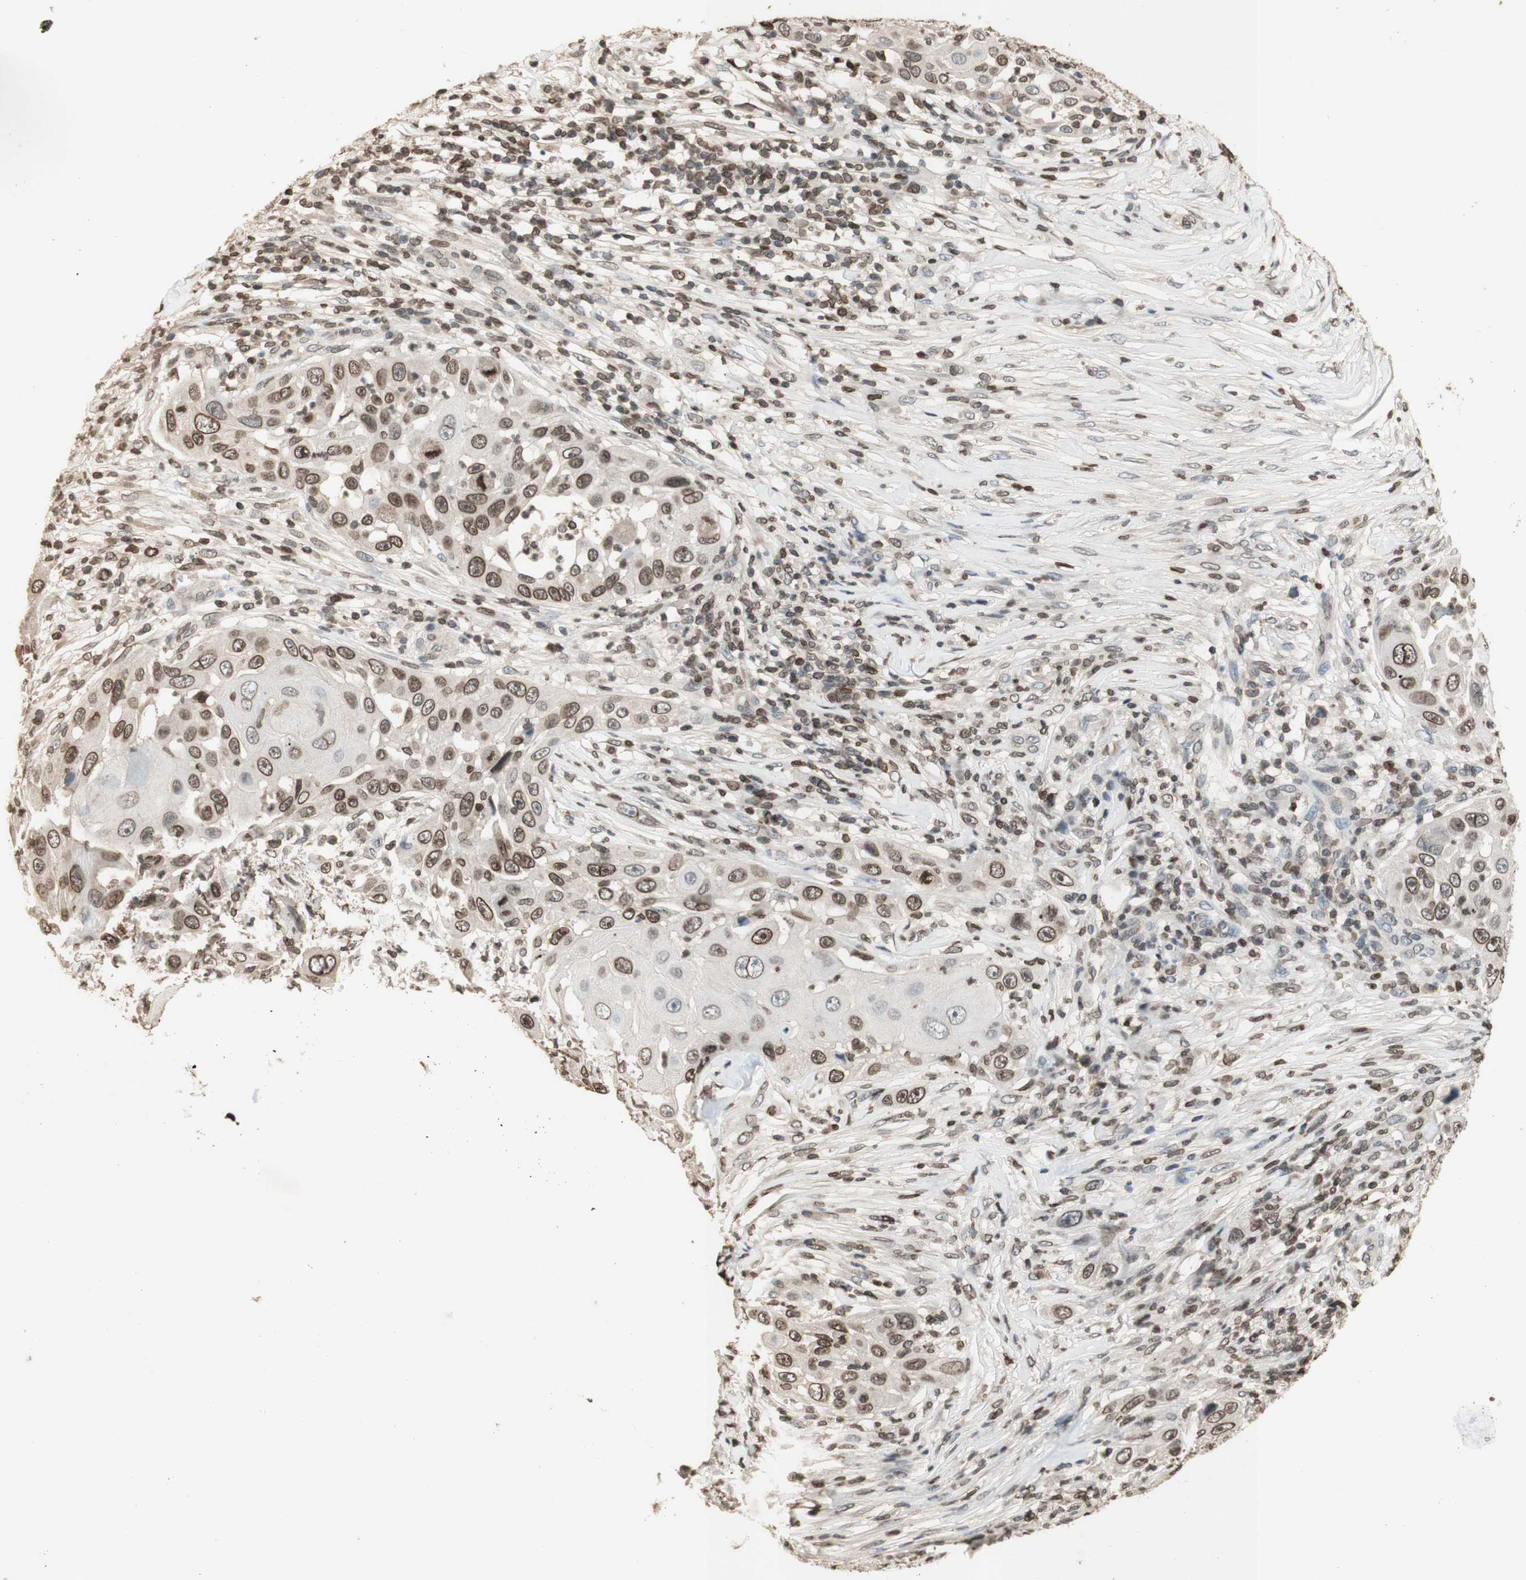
{"staining": {"intensity": "moderate", "quantity": ">75%", "location": "cytoplasmic/membranous,nuclear"}, "tissue": "skin cancer", "cell_type": "Tumor cells", "image_type": "cancer", "snomed": [{"axis": "morphology", "description": "Squamous cell carcinoma, NOS"}, {"axis": "topography", "description": "Skin"}], "caption": "Human skin squamous cell carcinoma stained for a protein (brown) shows moderate cytoplasmic/membranous and nuclear positive staining in approximately >75% of tumor cells.", "gene": "TMPO", "patient": {"sex": "female", "age": 44}}